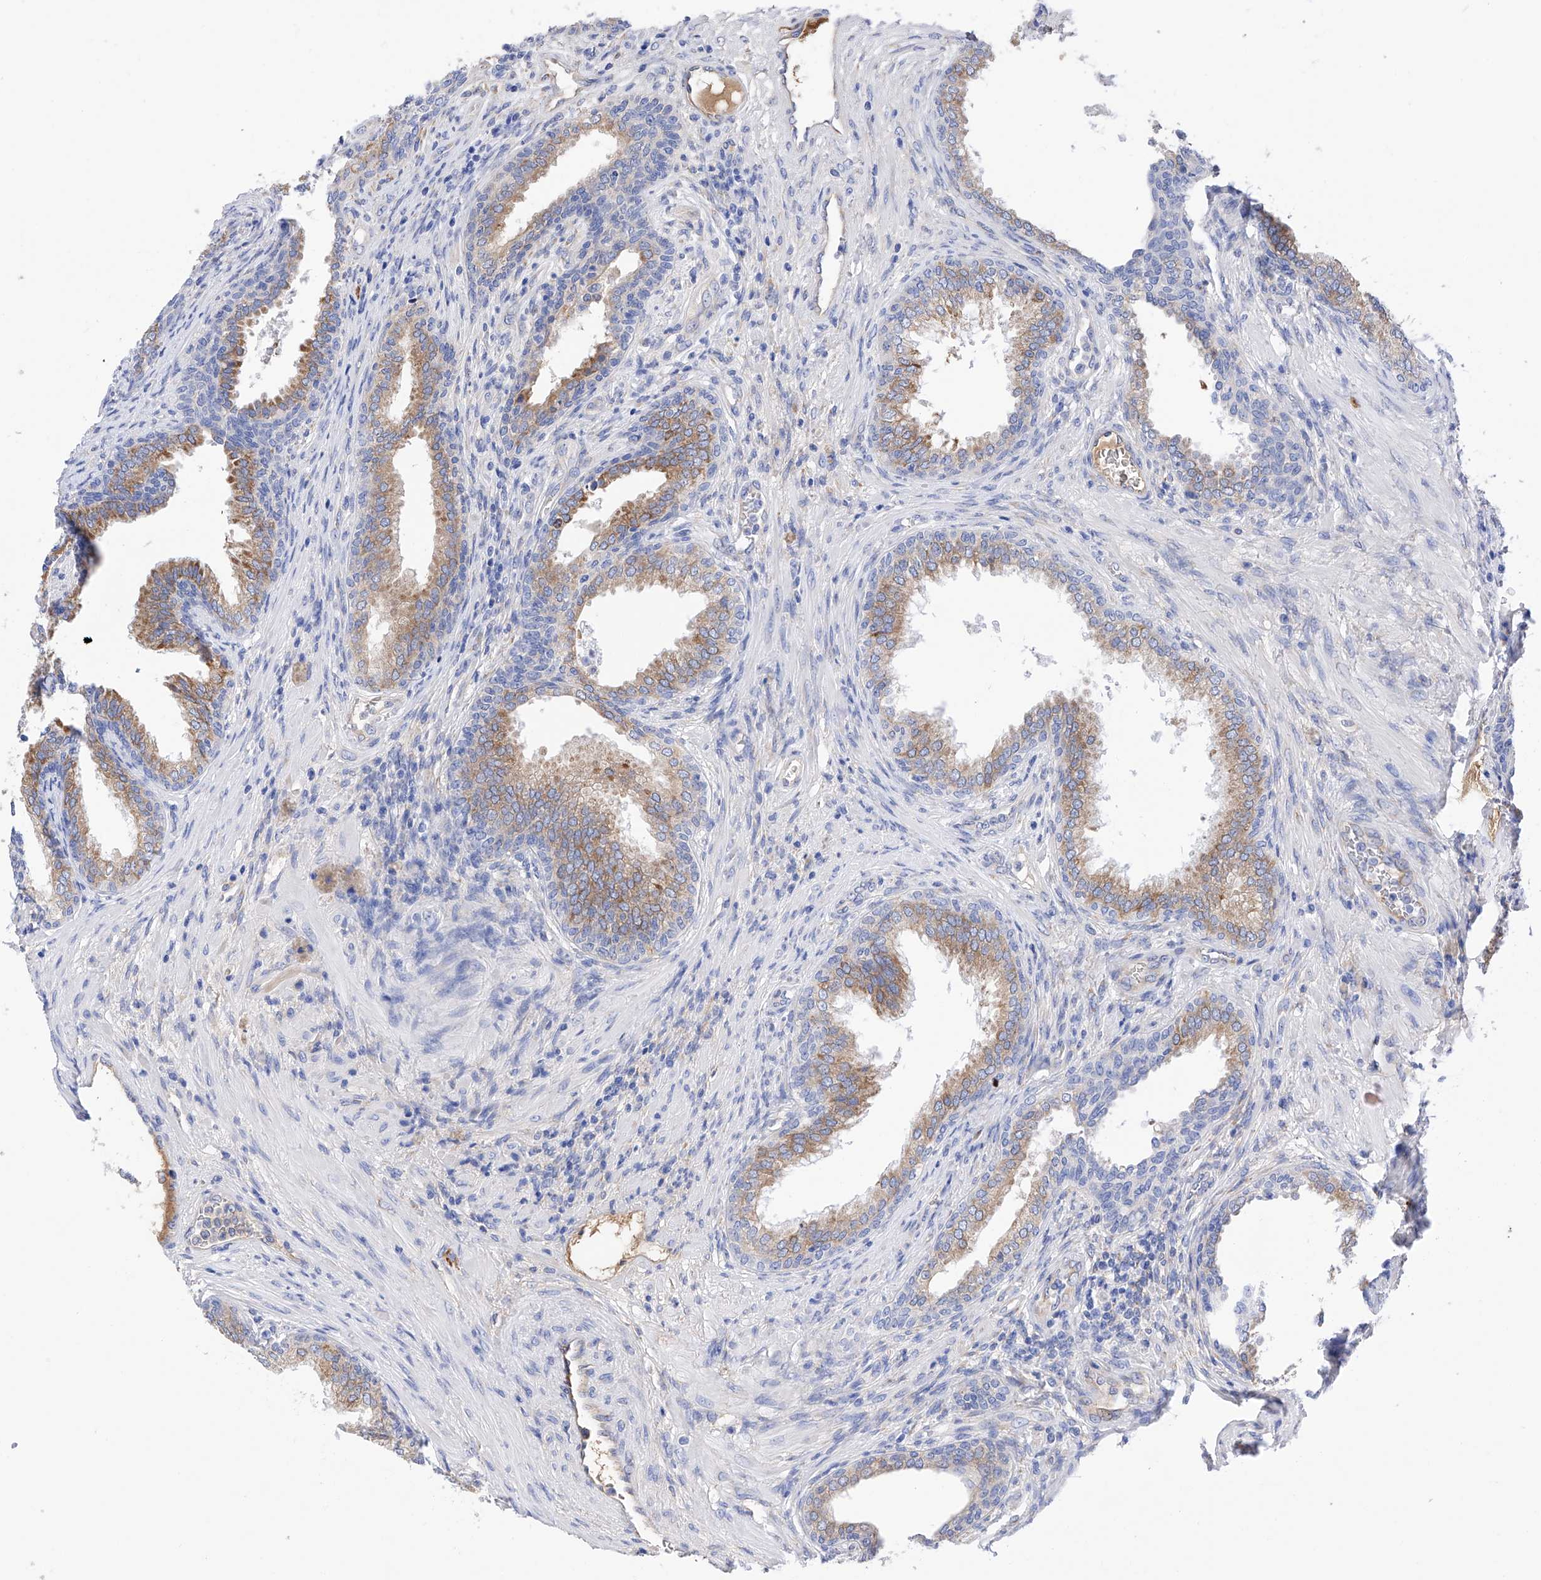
{"staining": {"intensity": "moderate", "quantity": ">75%", "location": "cytoplasmic/membranous"}, "tissue": "prostate", "cell_type": "Glandular cells", "image_type": "normal", "snomed": [{"axis": "morphology", "description": "Normal tissue, NOS"}, {"axis": "topography", "description": "Prostate"}], "caption": "Unremarkable prostate demonstrates moderate cytoplasmic/membranous expression in approximately >75% of glandular cells.", "gene": "PDIA5", "patient": {"sex": "male", "age": 76}}